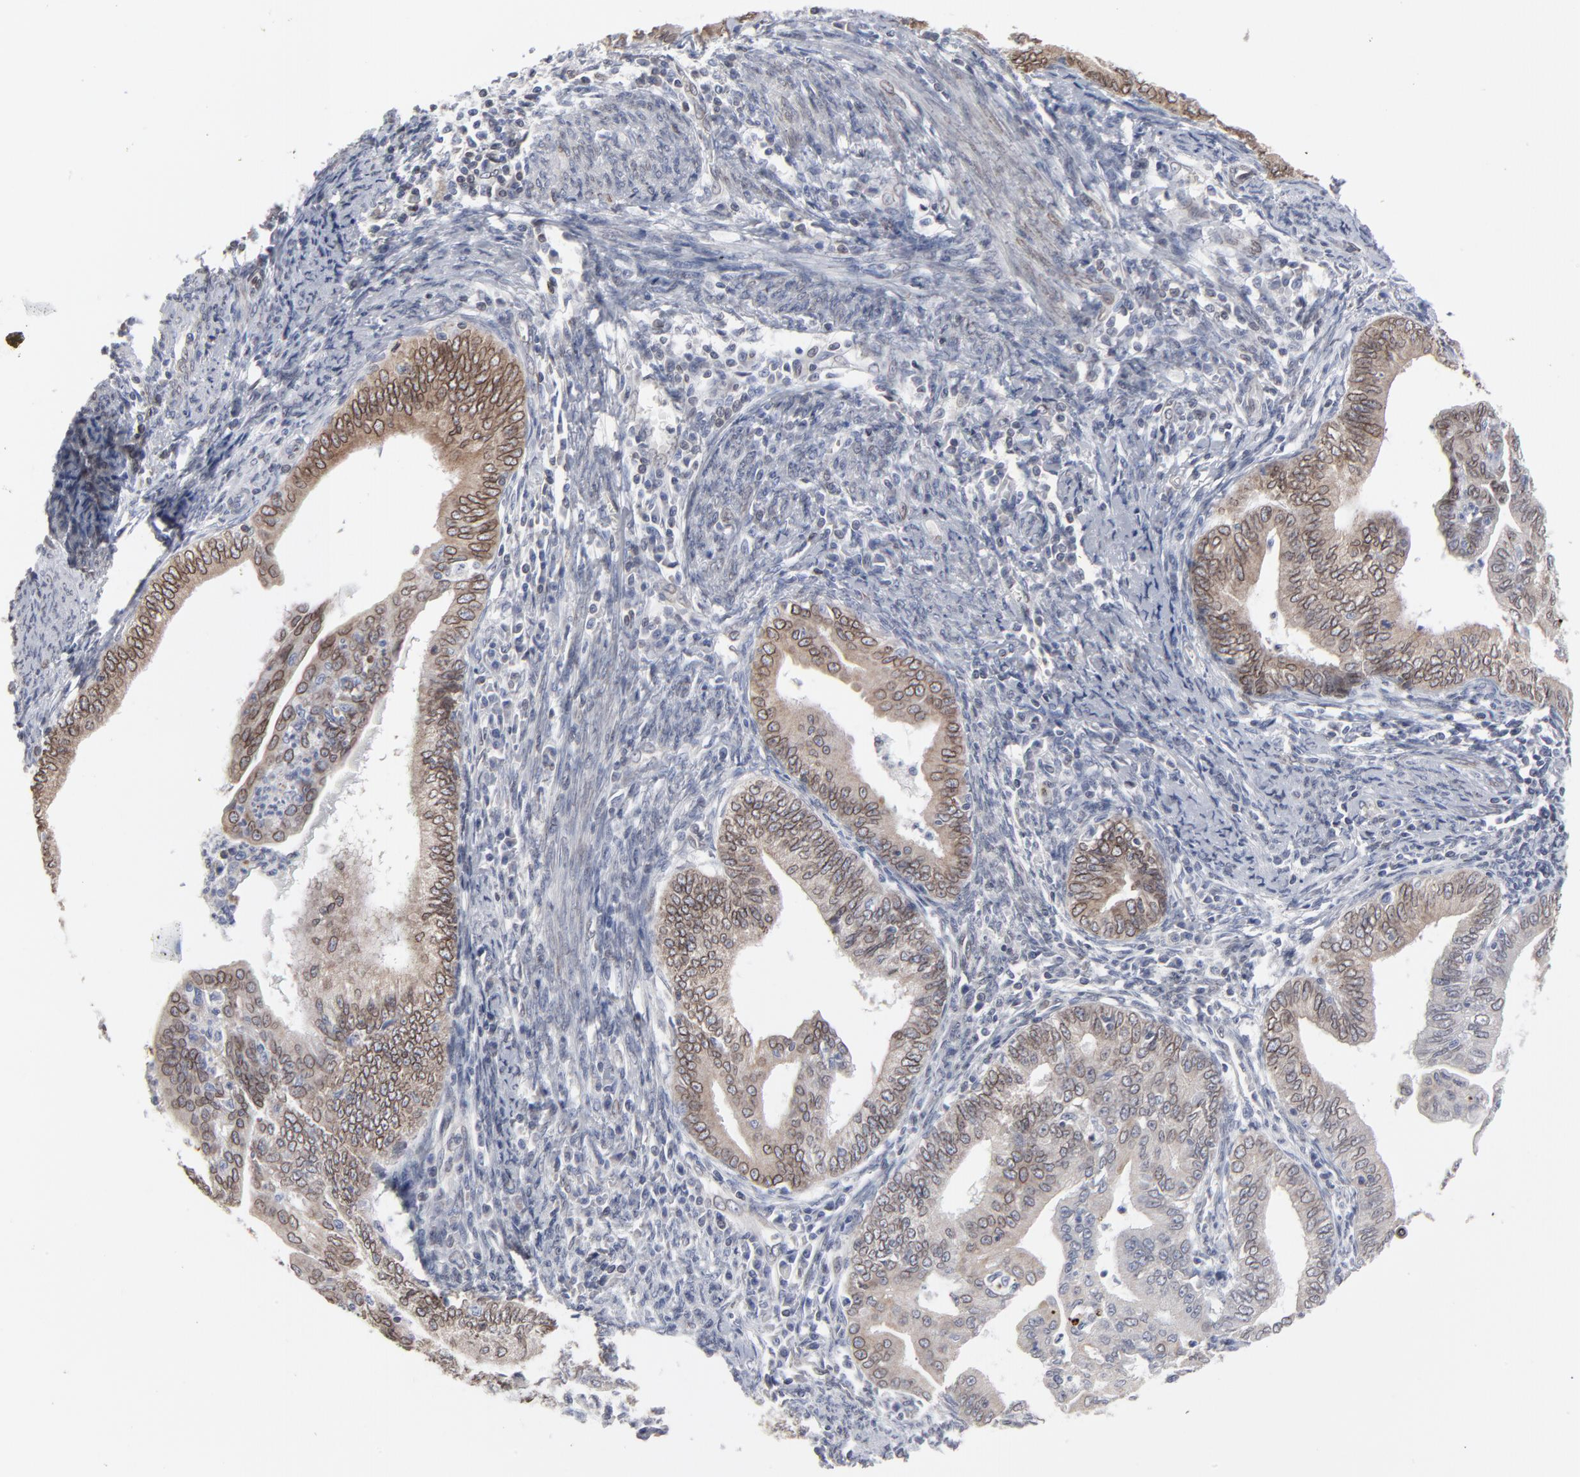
{"staining": {"intensity": "moderate", "quantity": ">75%", "location": "cytoplasmic/membranous,nuclear"}, "tissue": "endometrial cancer", "cell_type": "Tumor cells", "image_type": "cancer", "snomed": [{"axis": "morphology", "description": "Adenocarcinoma, NOS"}, {"axis": "topography", "description": "Endometrium"}], "caption": "Adenocarcinoma (endometrial) was stained to show a protein in brown. There is medium levels of moderate cytoplasmic/membranous and nuclear staining in about >75% of tumor cells. (DAB IHC with brightfield microscopy, high magnification).", "gene": "SYNE2", "patient": {"sex": "female", "age": 66}}